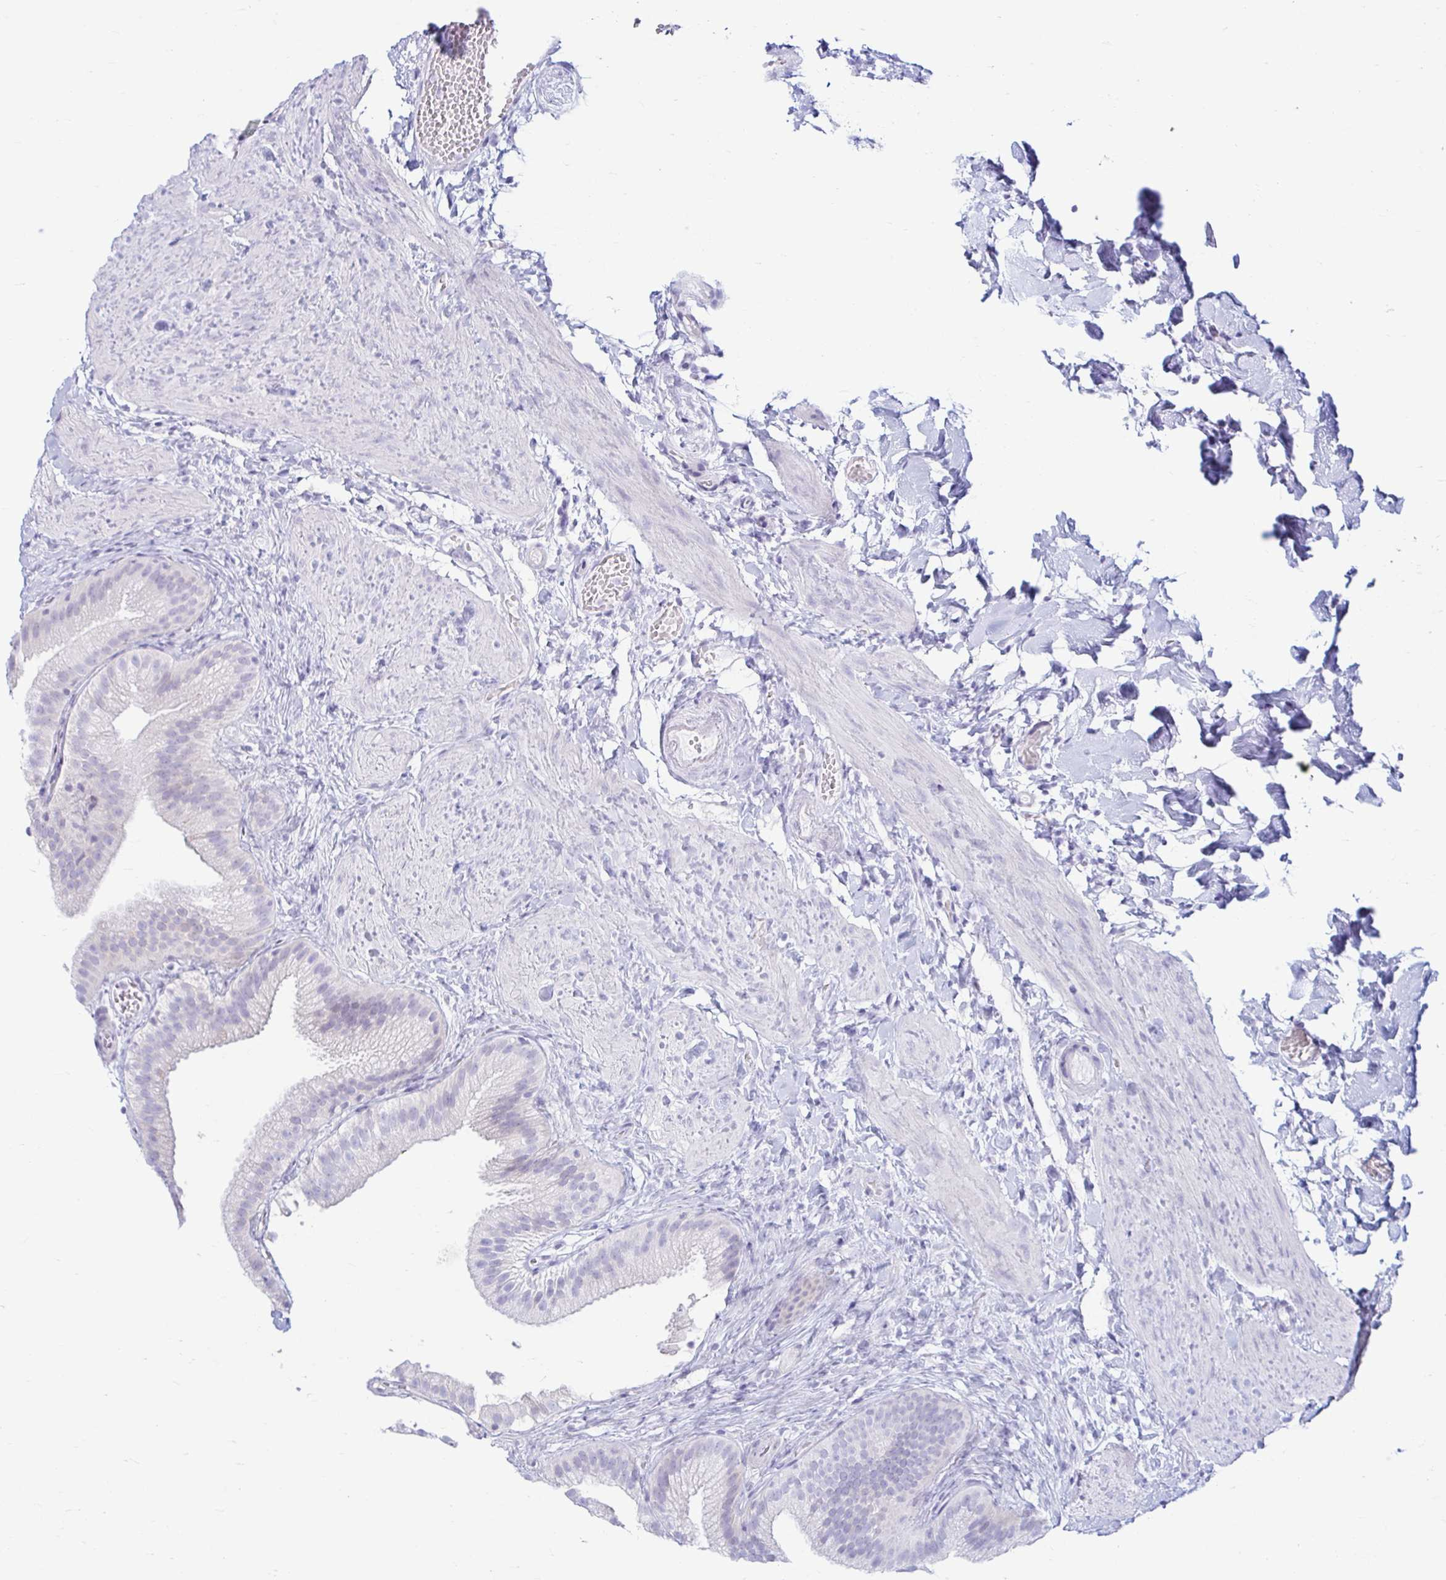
{"staining": {"intensity": "negative", "quantity": "none", "location": "none"}, "tissue": "gallbladder", "cell_type": "Glandular cells", "image_type": "normal", "snomed": [{"axis": "morphology", "description": "Normal tissue, NOS"}, {"axis": "topography", "description": "Gallbladder"}], "caption": "Immunohistochemical staining of unremarkable human gallbladder demonstrates no significant positivity in glandular cells. The staining was performed using DAB to visualize the protein expression in brown, while the nuclei were stained in blue with hematoxylin (Magnification: 20x).", "gene": "ERICH6", "patient": {"sex": "female", "age": 63}}